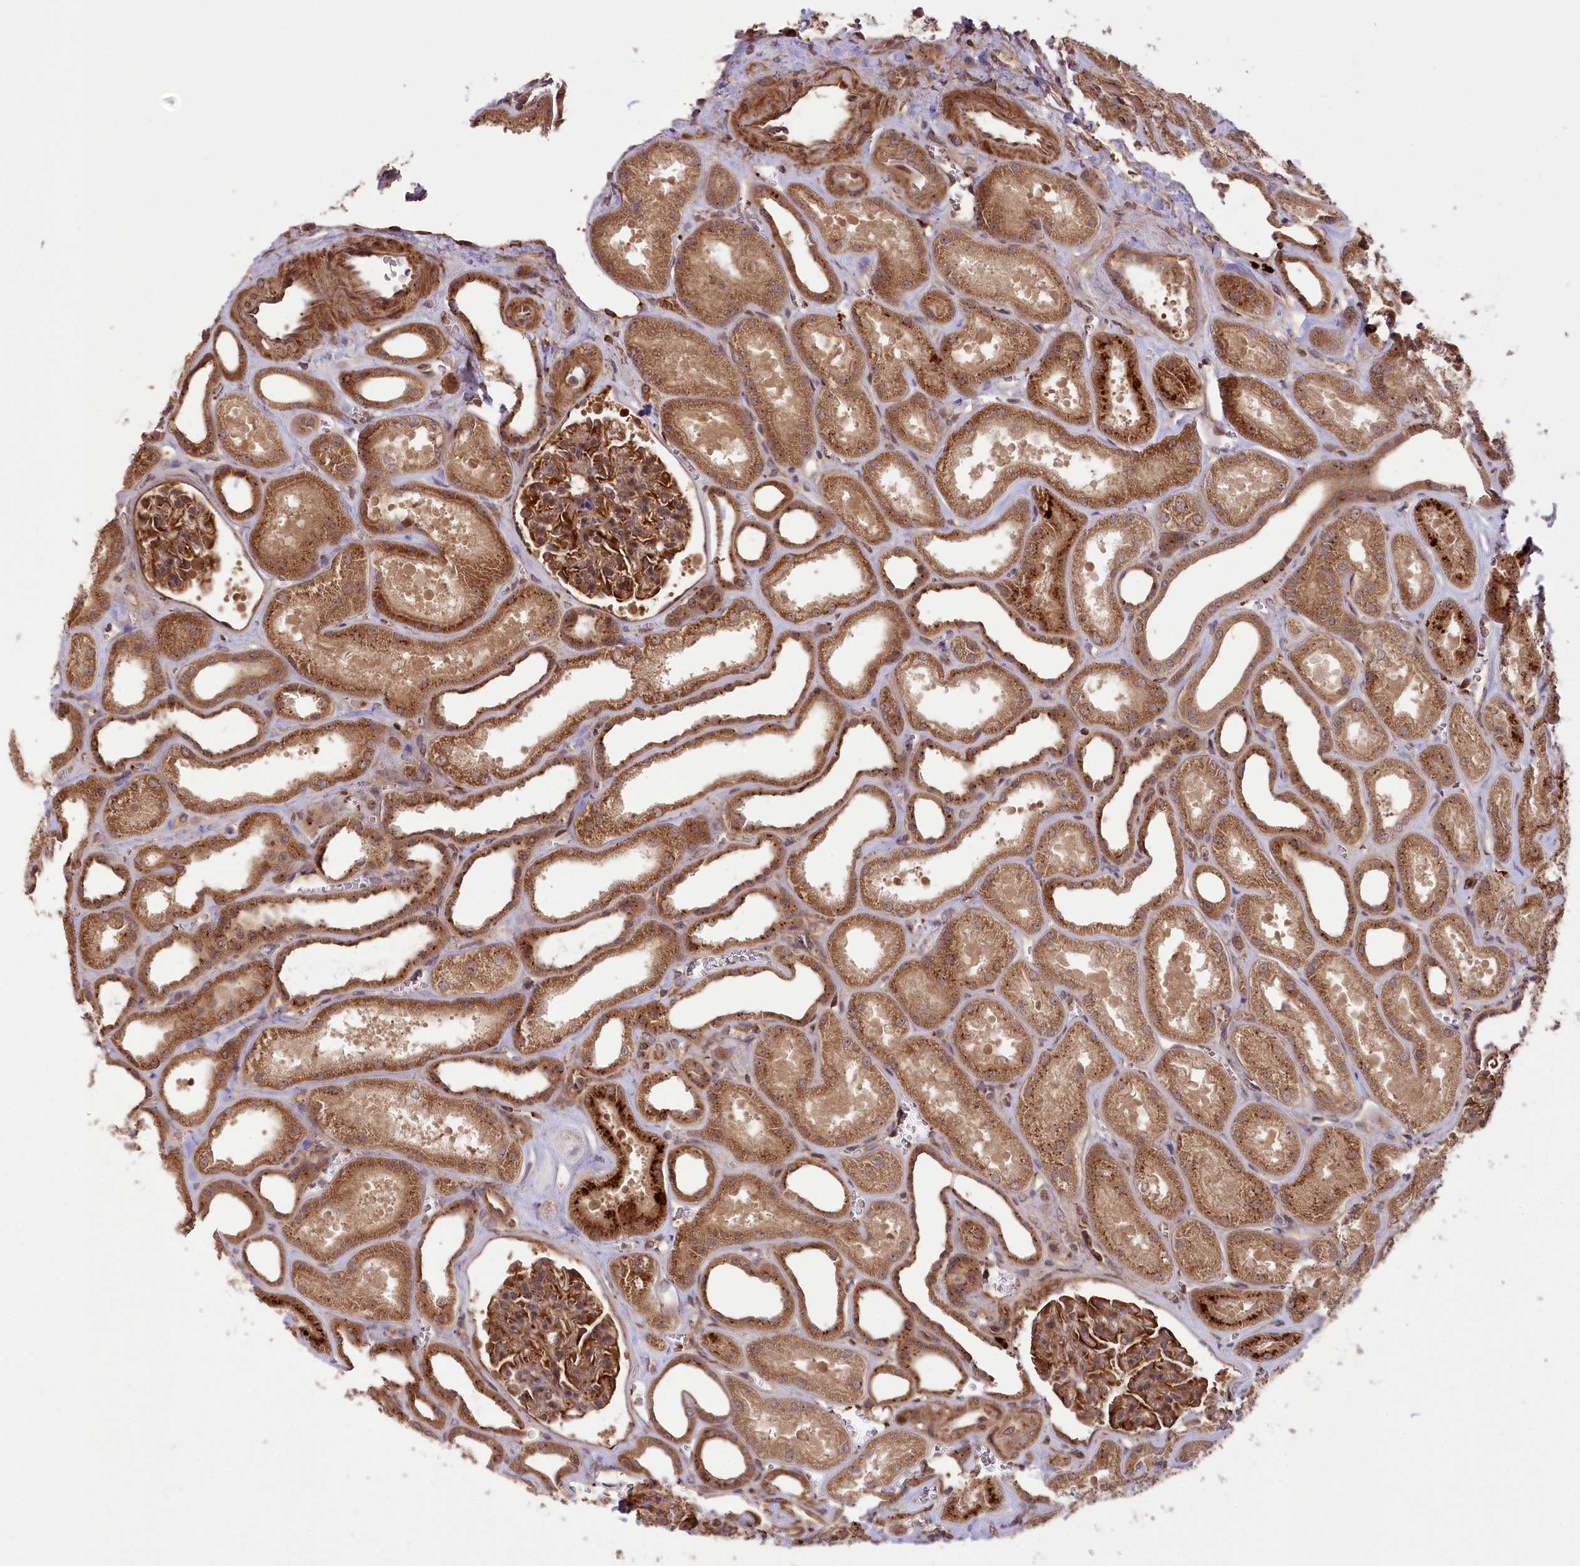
{"staining": {"intensity": "strong", "quantity": ">75%", "location": "cytoplasmic/membranous"}, "tissue": "kidney", "cell_type": "Cells in glomeruli", "image_type": "normal", "snomed": [{"axis": "morphology", "description": "Normal tissue, NOS"}, {"axis": "morphology", "description": "Adenocarcinoma, NOS"}, {"axis": "topography", "description": "Kidney"}], "caption": "Cells in glomeruli exhibit strong cytoplasmic/membranous expression in about >75% of cells in benign kidney. Ihc stains the protein in brown and the nuclei are stained blue.", "gene": "CARD19", "patient": {"sex": "female", "age": 68}}